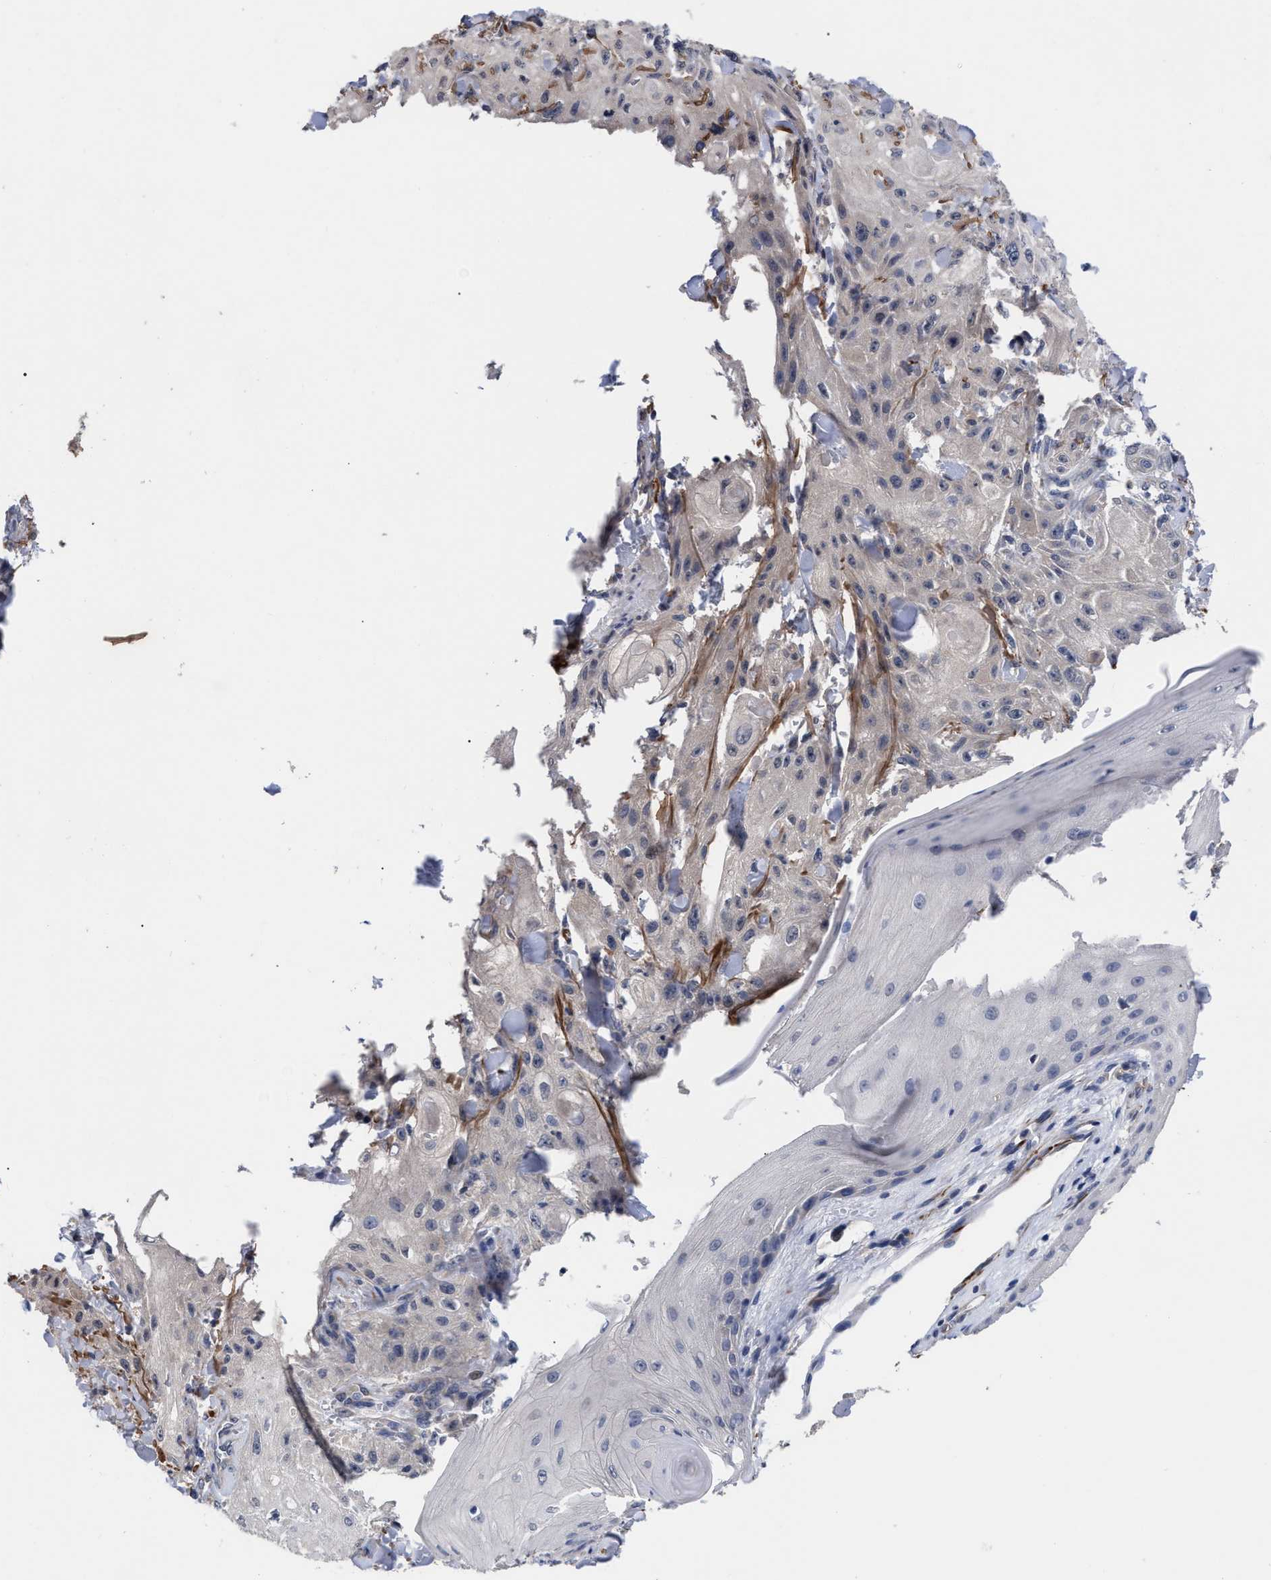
{"staining": {"intensity": "negative", "quantity": "none", "location": "none"}, "tissue": "skin cancer", "cell_type": "Tumor cells", "image_type": "cancer", "snomed": [{"axis": "morphology", "description": "Squamous cell carcinoma, NOS"}, {"axis": "topography", "description": "Skin"}], "caption": "This is a image of immunohistochemistry staining of skin cancer (squamous cell carcinoma), which shows no positivity in tumor cells.", "gene": "CCN5", "patient": {"sex": "male", "age": 74}}